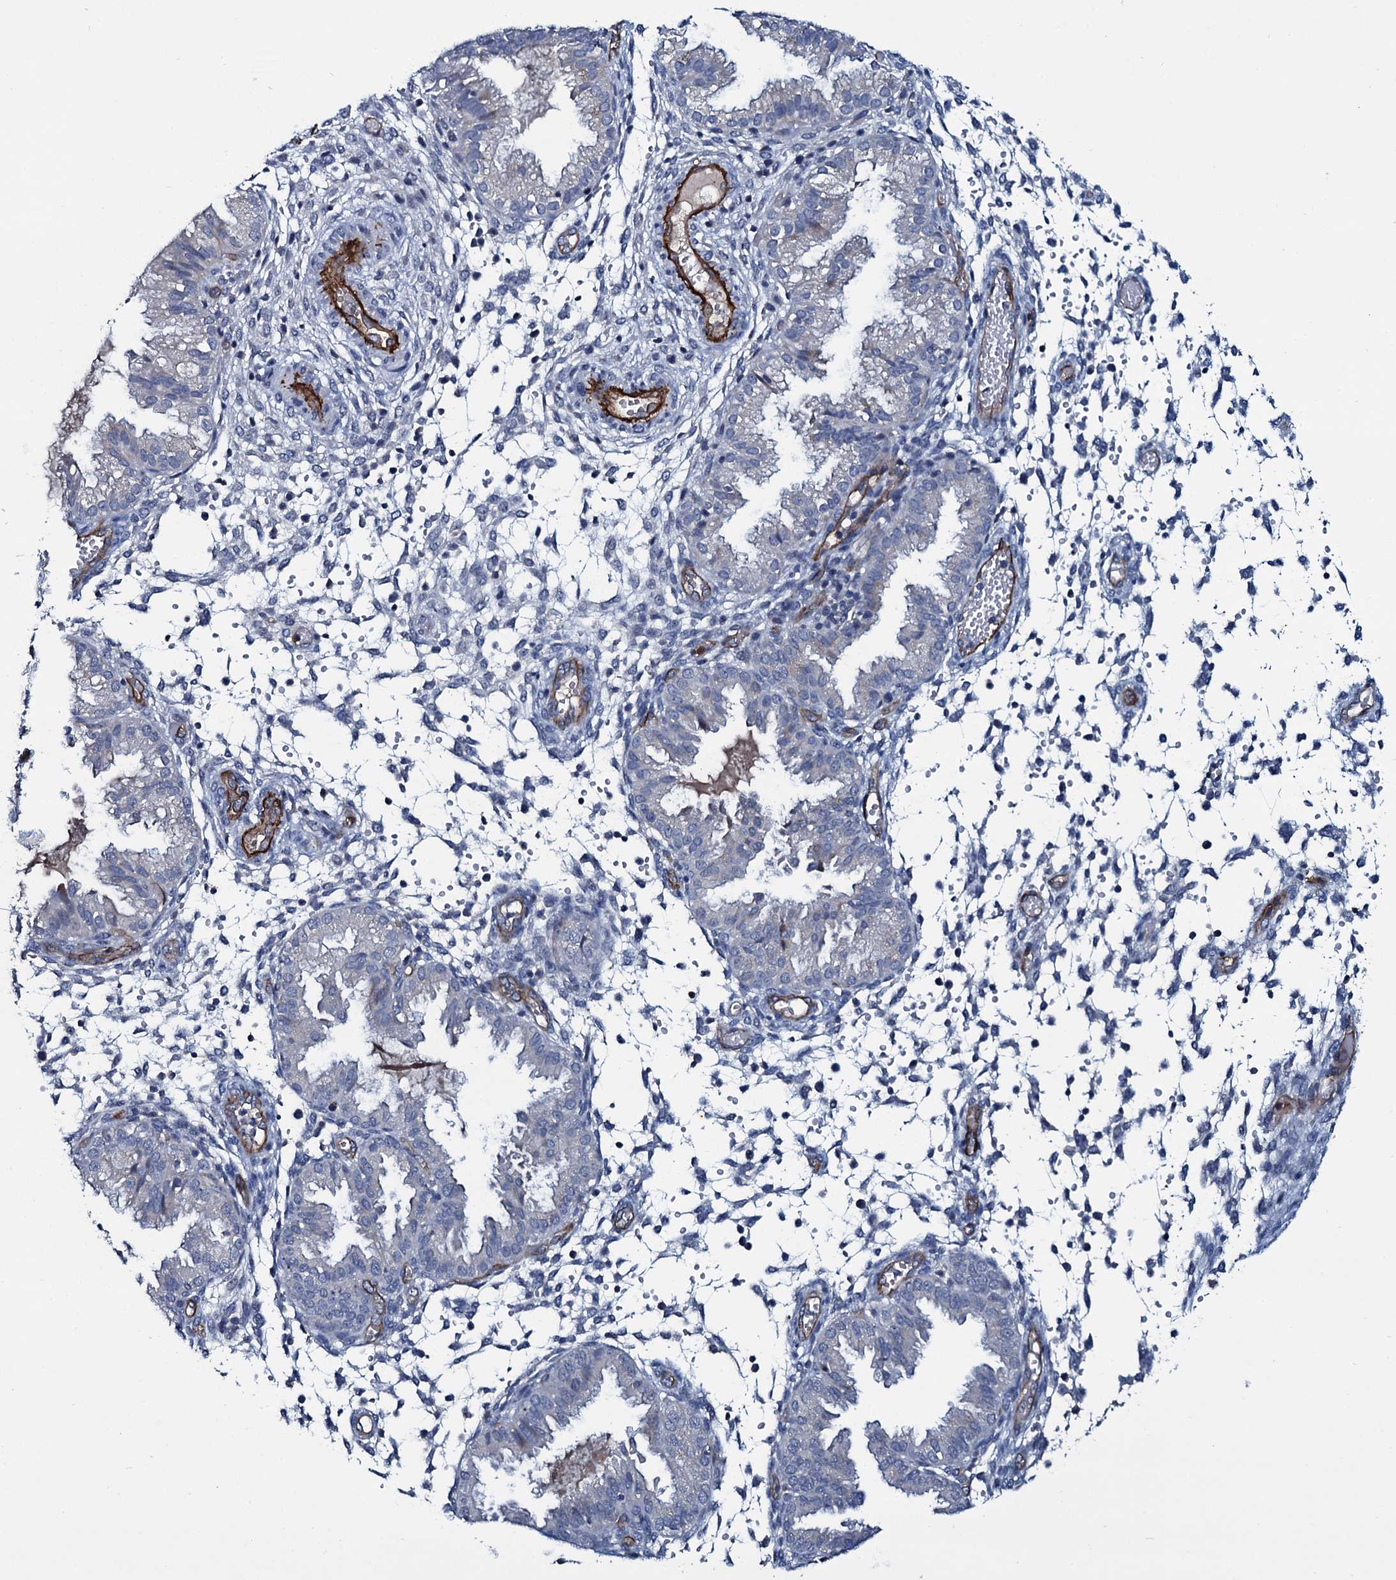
{"staining": {"intensity": "negative", "quantity": "none", "location": "none"}, "tissue": "endometrium", "cell_type": "Cells in endometrial stroma", "image_type": "normal", "snomed": [{"axis": "morphology", "description": "Normal tissue, NOS"}, {"axis": "topography", "description": "Endometrium"}], "caption": "Immunohistochemical staining of unremarkable endometrium displays no significant expression in cells in endometrial stroma. Nuclei are stained in blue.", "gene": "CLEC14A", "patient": {"sex": "female", "age": 33}}